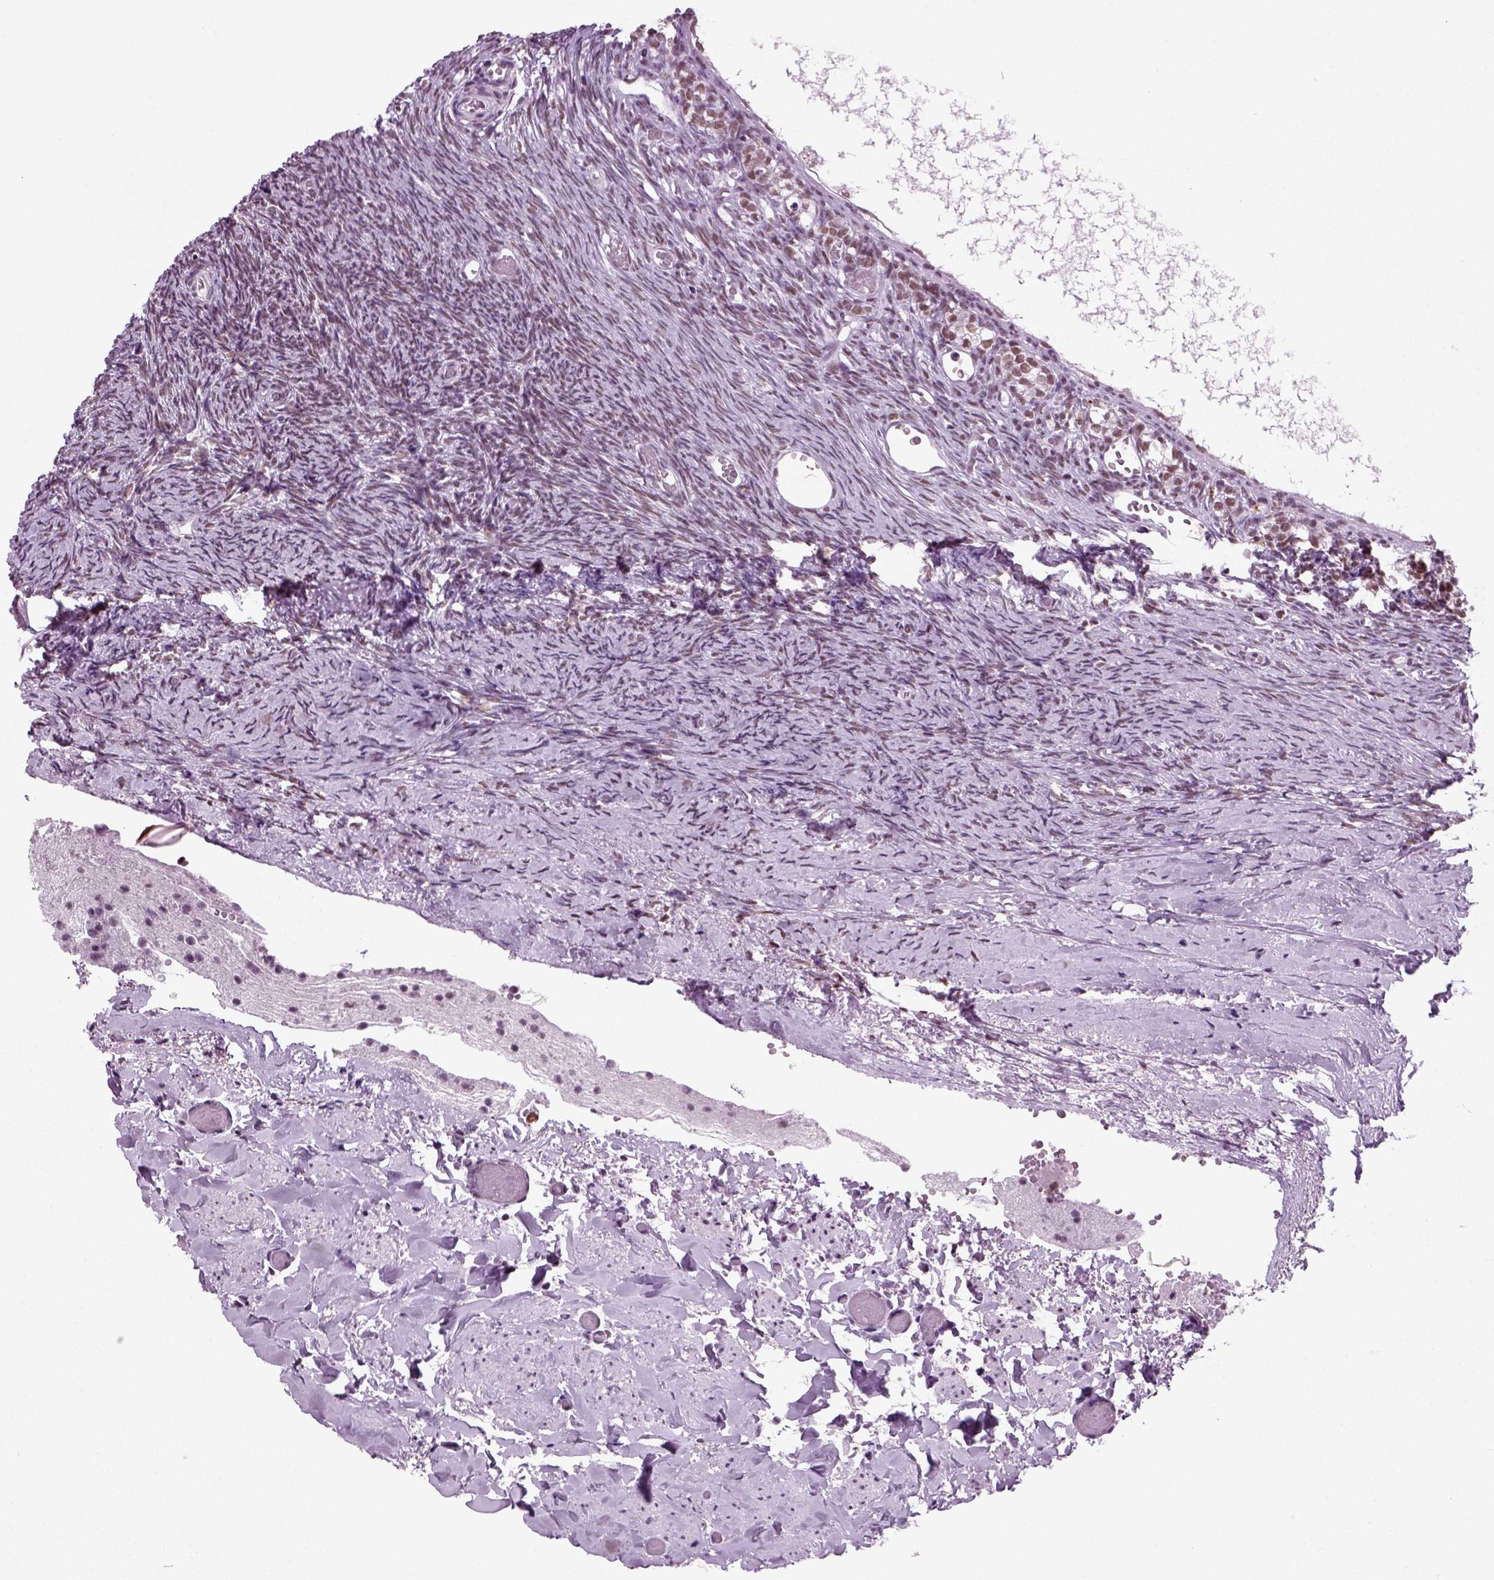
{"staining": {"intensity": "moderate", "quantity": ">75%", "location": "nuclear"}, "tissue": "ovary", "cell_type": "Follicle cells", "image_type": "normal", "snomed": [{"axis": "morphology", "description": "Normal tissue, NOS"}, {"axis": "topography", "description": "Ovary"}], "caption": "Protein expression analysis of normal human ovary reveals moderate nuclear positivity in about >75% of follicle cells.", "gene": "RCOR3", "patient": {"sex": "female", "age": 39}}